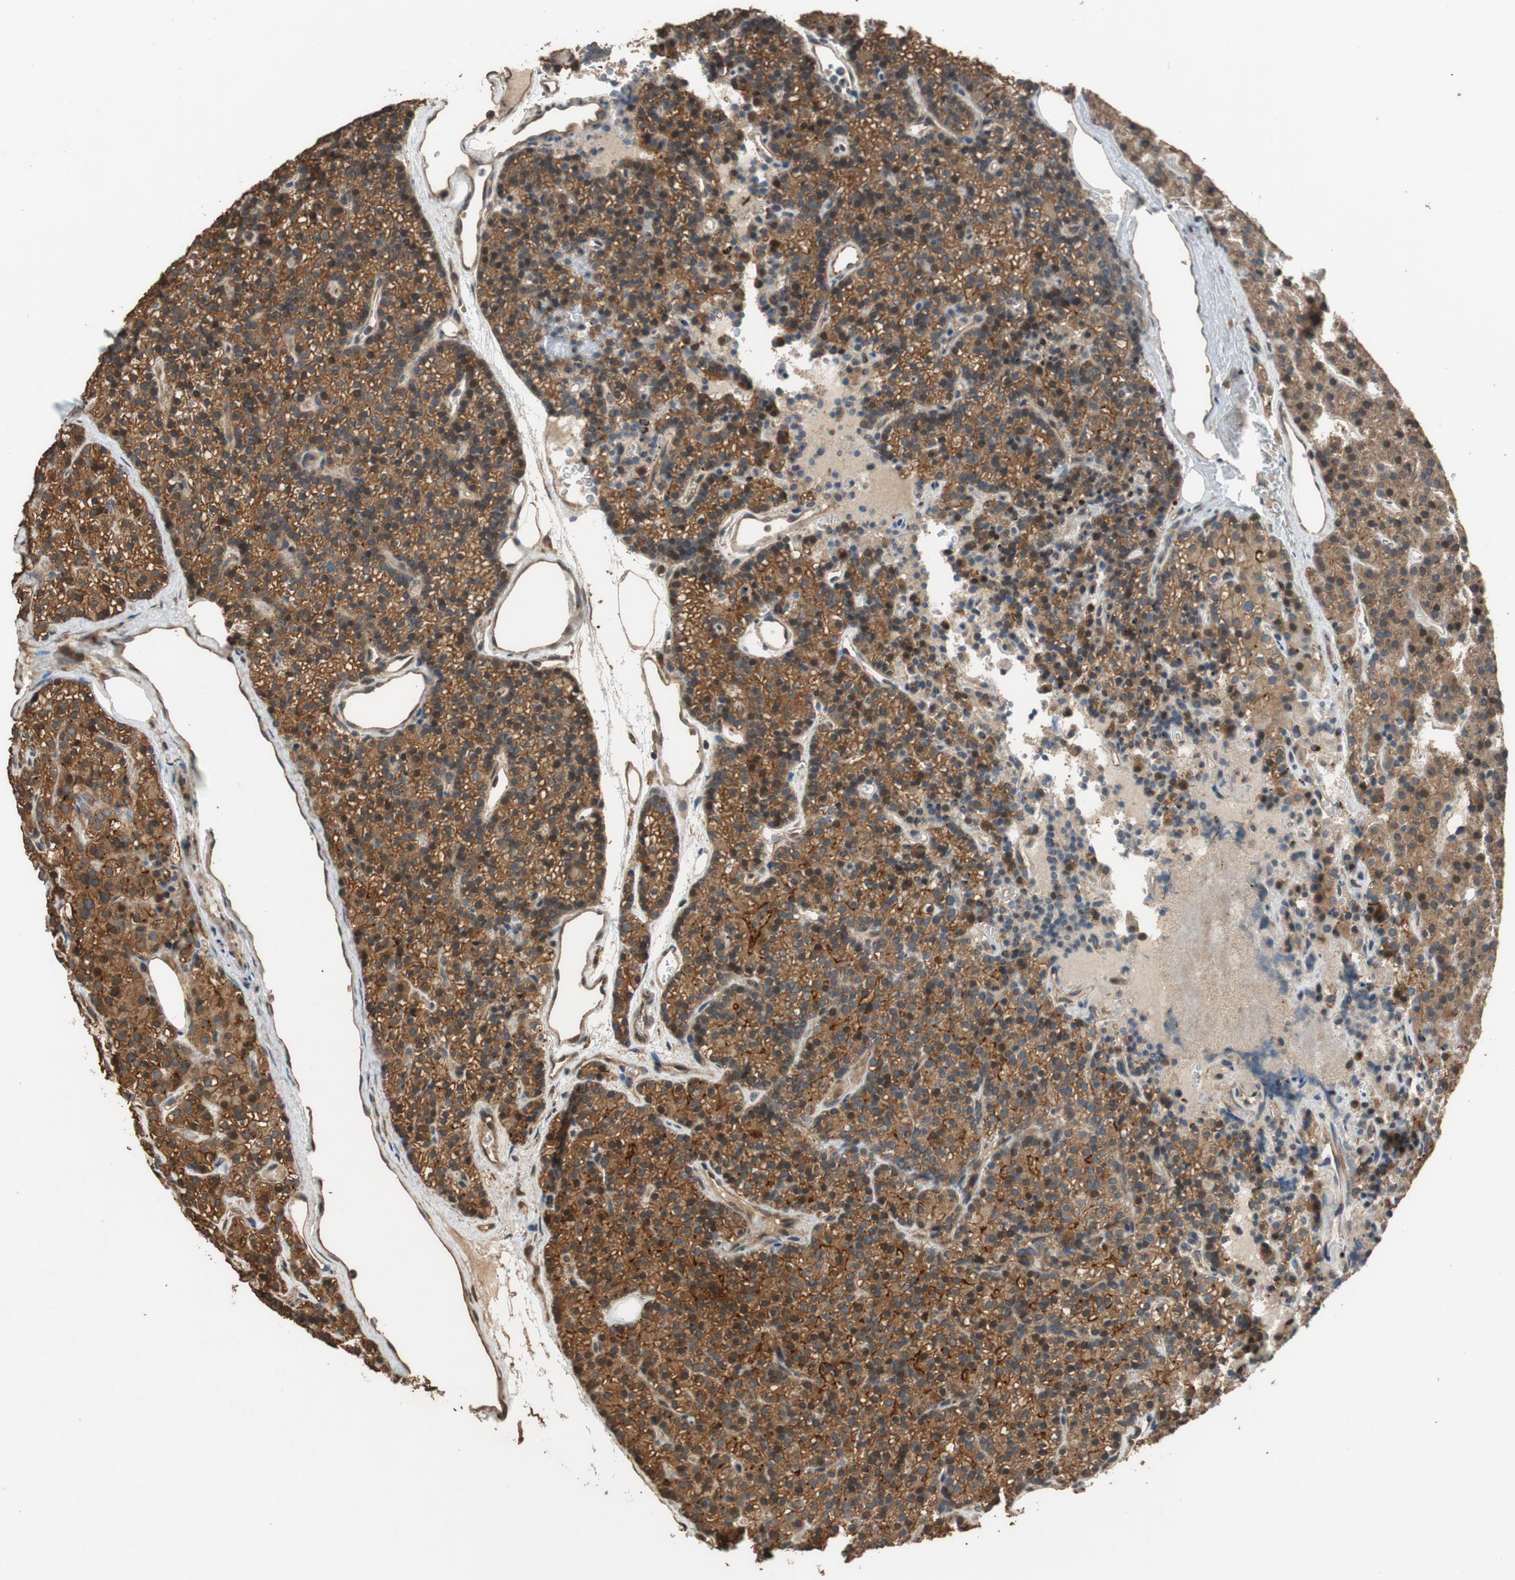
{"staining": {"intensity": "moderate", "quantity": ">75%", "location": "cytoplasmic/membranous"}, "tissue": "parathyroid gland", "cell_type": "Glandular cells", "image_type": "normal", "snomed": [{"axis": "morphology", "description": "Normal tissue, NOS"}, {"axis": "morphology", "description": "Hyperplasia, NOS"}, {"axis": "topography", "description": "Parathyroid gland"}], "caption": "Parathyroid gland stained with immunohistochemistry (IHC) exhibits moderate cytoplasmic/membranous staining in approximately >75% of glandular cells. The staining was performed using DAB, with brown indicating positive protein expression. Nuclei are stained blue with hematoxylin.", "gene": "MST1R", "patient": {"sex": "male", "age": 44}}